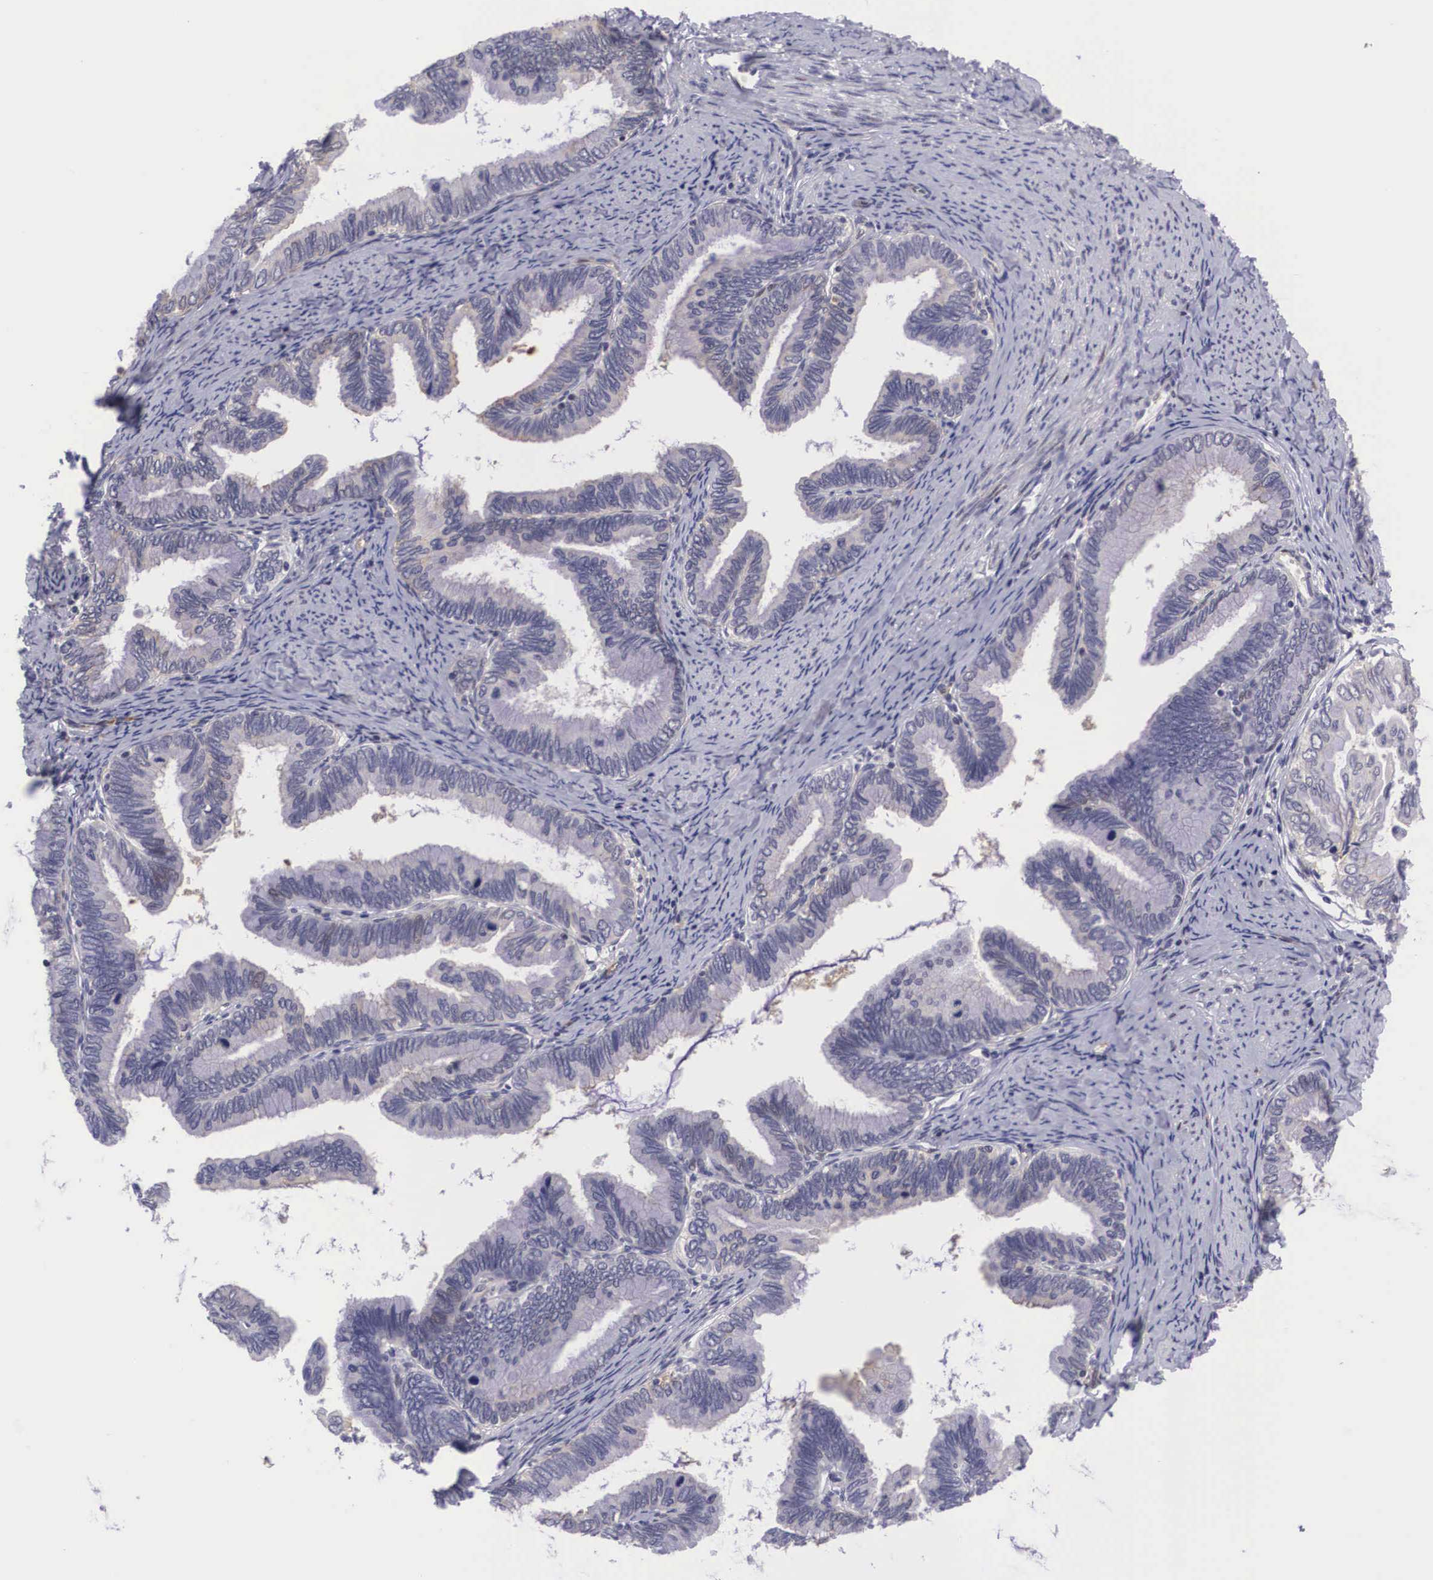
{"staining": {"intensity": "negative", "quantity": "none", "location": "none"}, "tissue": "cervical cancer", "cell_type": "Tumor cells", "image_type": "cancer", "snomed": [{"axis": "morphology", "description": "Adenocarcinoma, NOS"}, {"axis": "topography", "description": "Cervix"}], "caption": "Photomicrograph shows no protein expression in tumor cells of cervical adenocarcinoma tissue.", "gene": "EMID1", "patient": {"sex": "female", "age": 49}}